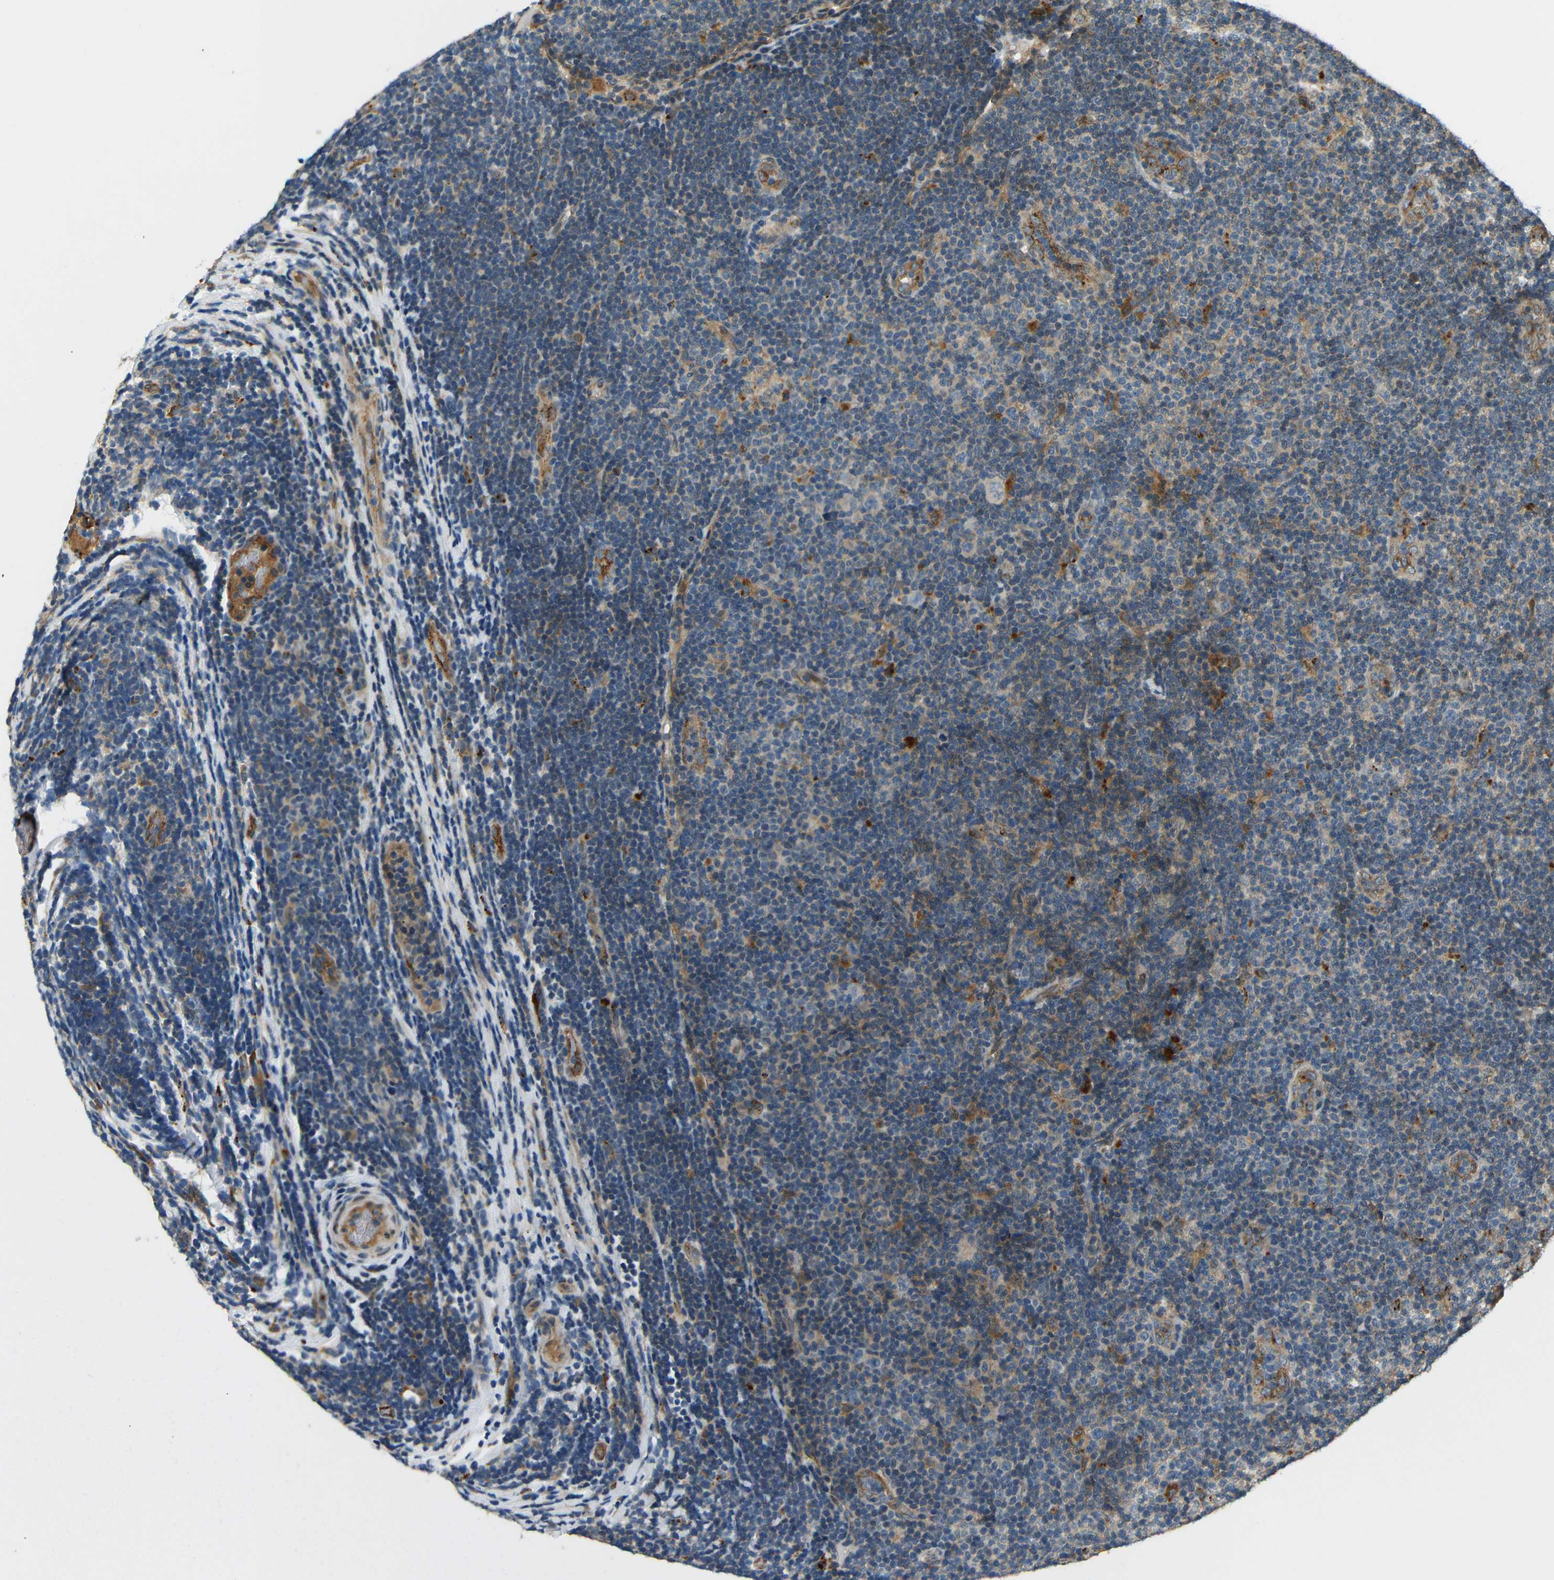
{"staining": {"intensity": "moderate", "quantity": "<25%", "location": "cytoplasmic/membranous"}, "tissue": "lymphoma", "cell_type": "Tumor cells", "image_type": "cancer", "snomed": [{"axis": "morphology", "description": "Malignant lymphoma, non-Hodgkin's type, Low grade"}, {"axis": "topography", "description": "Lymph node"}], "caption": "Protein staining of lymphoma tissue demonstrates moderate cytoplasmic/membranous expression in approximately <25% of tumor cells. (DAB (3,3'-diaminobenzidine) = brown stain, brightfield microscopy at high magnification).", "gene": "ATP7A", "patient": {"sex": "male", "age": 83}}